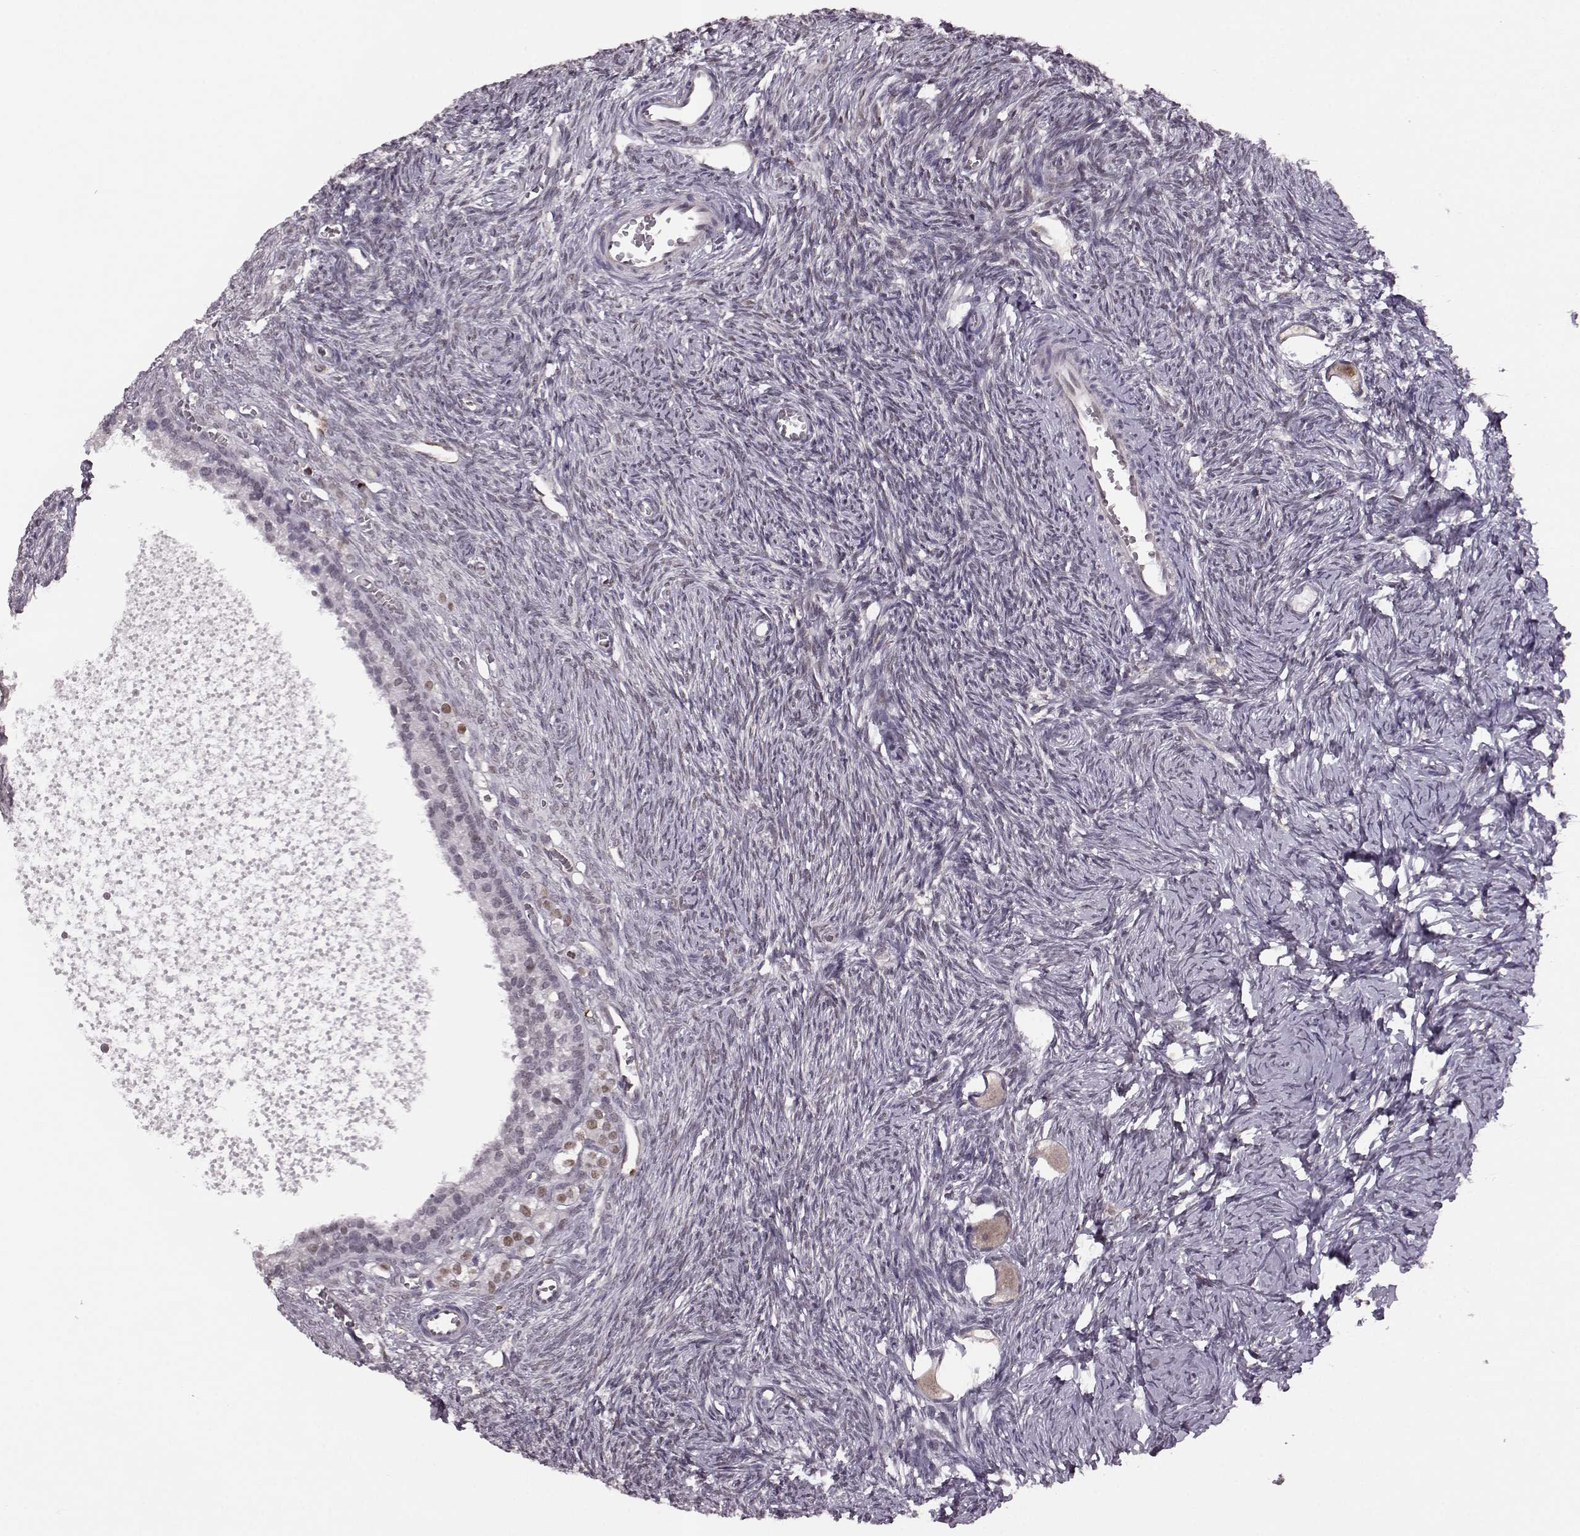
{"staining": {"intensity": "moderate", "quantity": "<25%", "location": "nuclear"}, "tissue": "ovary", "cell_type": "Follicle cells", "image_type": "normal", "snomed": [{"axis": "morphology", "description": "Normal tissue, NOS"}, {"axis": "topography", "description": "Ovary"}], "caption": "Immunohistochemical staining of benign ovary exhibits moderate nuclear protein positivity in approximately <25% of follicle cells.", "gene": "KLF6", "patient": {"sex": "female", "age": 27}}